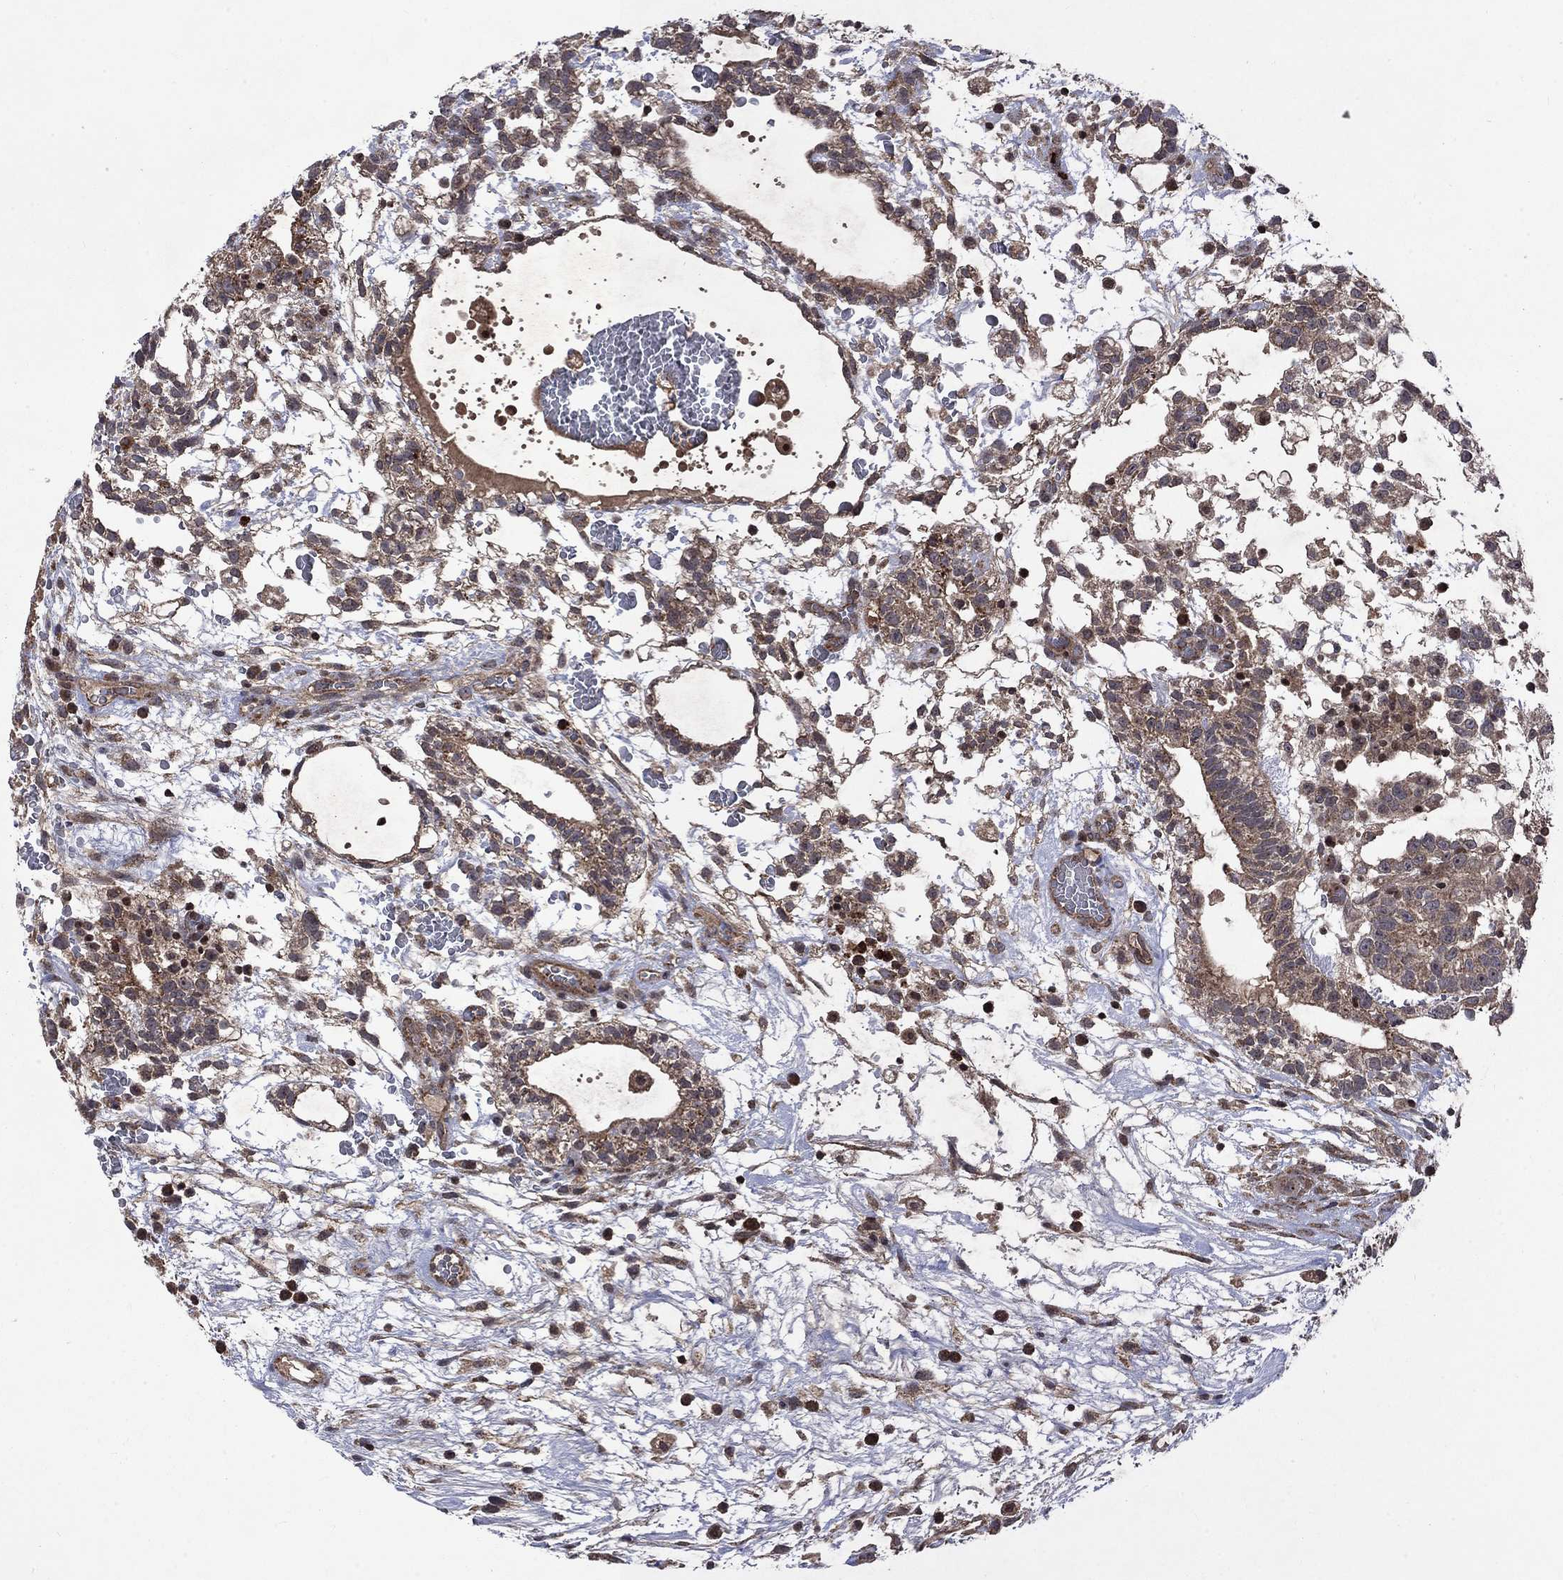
{"staining": {"intensity": "weak", "quantity": "25%-75%", "location": "cytoplasmic/membranous"}, "tissue": "testis cancer", "cell_type": "Tumor cells", "image_type": "cancer", "snomed": [{"axis": "morphology", "description": "Normal tissue, NOS"}, {"axis": "morphology", "description": "Carcinoma, Embryonal, NOS"}, {"axis": "topography", "description": "Testis"}], "caption": "An immunohistochemistry histopathology image of neoplastic tissue is shown. Protein staining in brown highlights weak cytoplasmic/membranous positivity in embryonal carcinoma (testis) within tumor cells. The staining was performed using DAB, with brown indicating positive protein expression. Nuclei are stained blue with hematoxylin.", "gene": "TMEM33", "patient": {"sex": "male", "age": 32}}